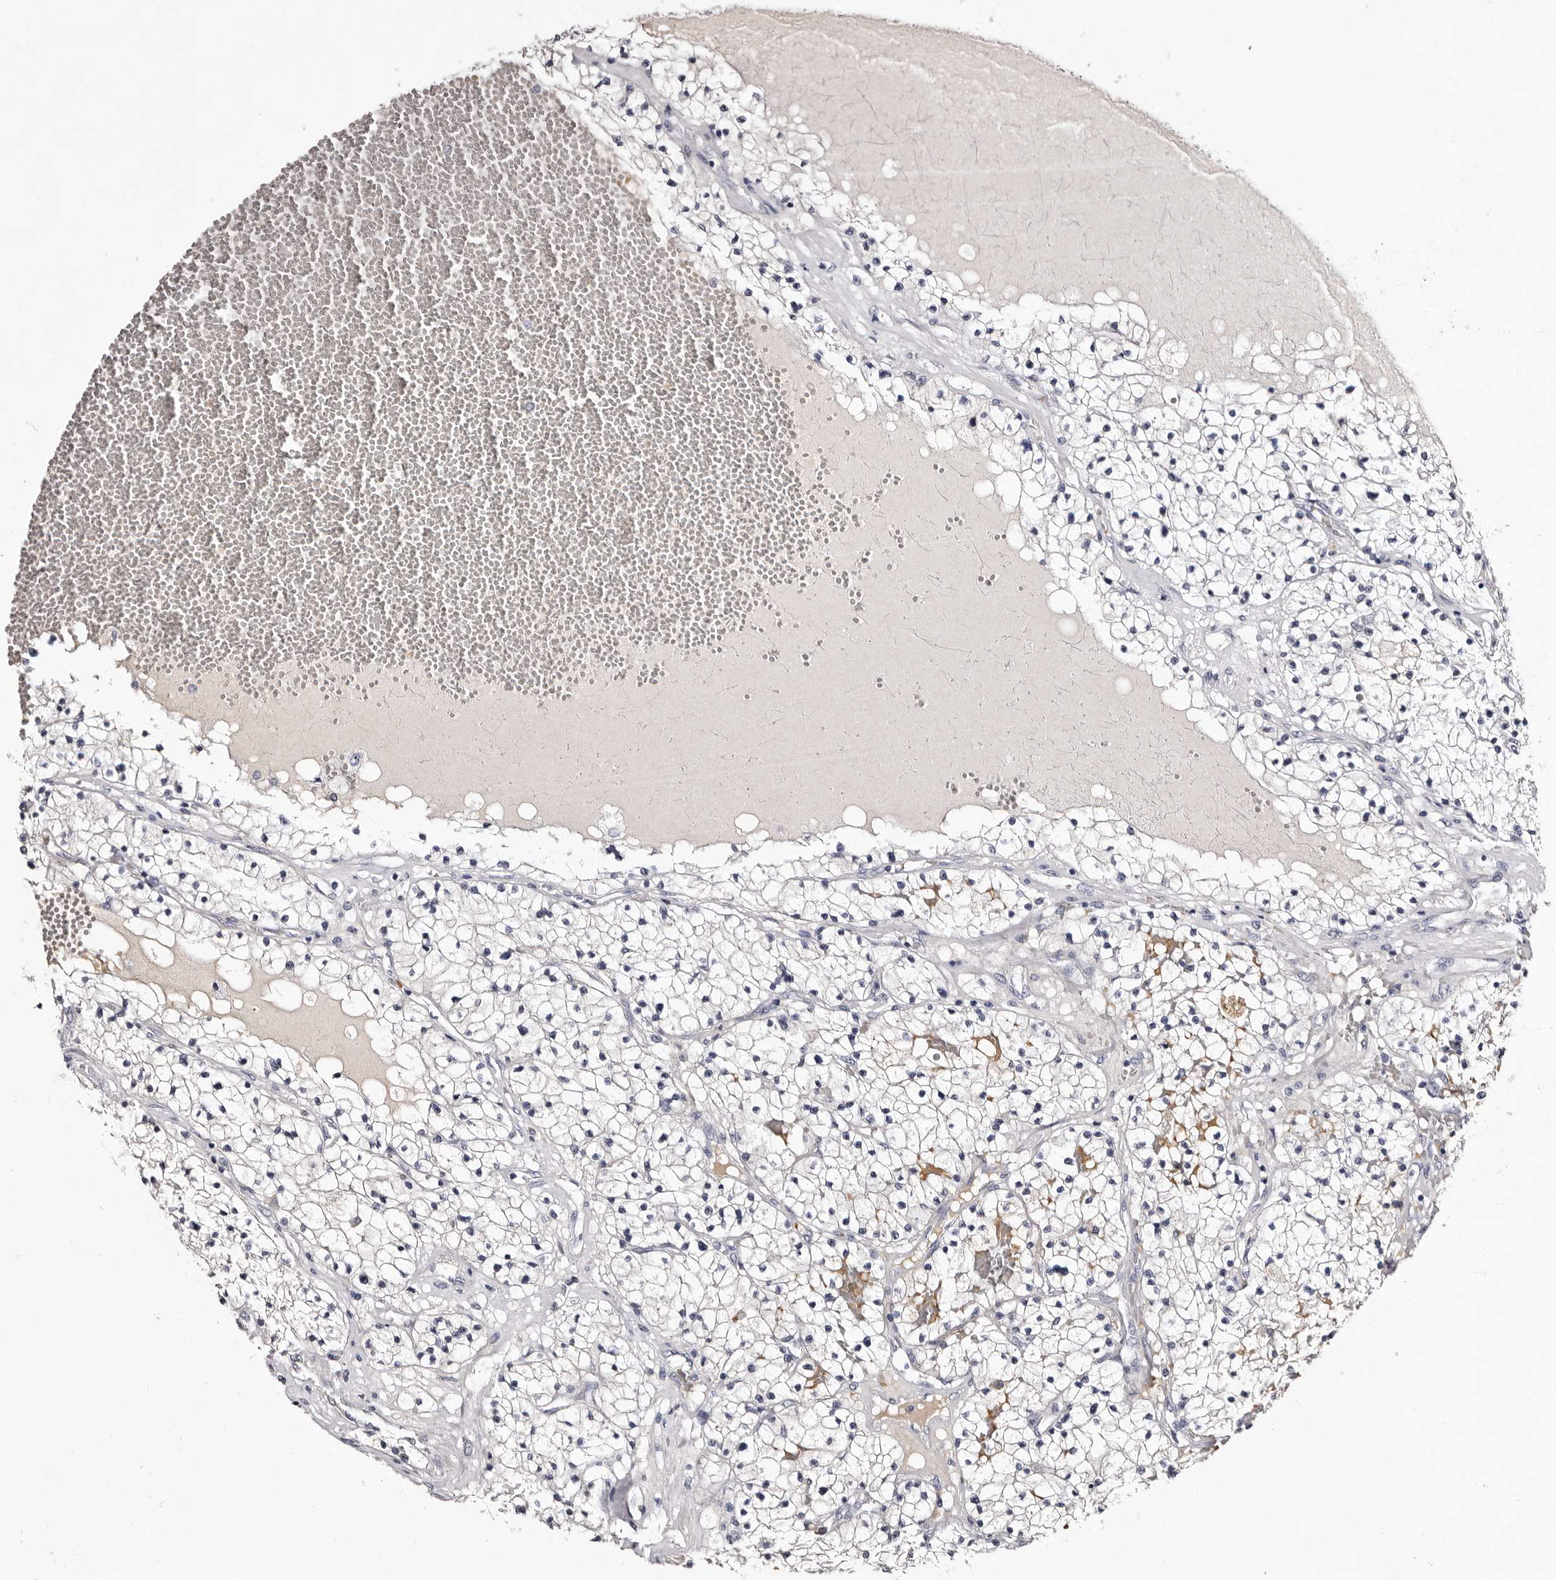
{"staining": {"intensity": "negative", "quantity": "none", "location": "none"}, "tissue": "renal cancer", "cell_type": "Tumor cells", "image_type": "cancer", "snomed": [{"axis": "morphology", "description": "Normal tissue, NOS"}, {"axis": "morphology", "description": "Adenocarcinoma, NOS"}, {"axis": "topography", "description": "Kidney"}], "caption": "Photomicrograph shows no protein expression in tumor cells of renal adenocarcinoma tissue.", "gene": "BPGM", "patient": {"sex": "male", "age": 68}}